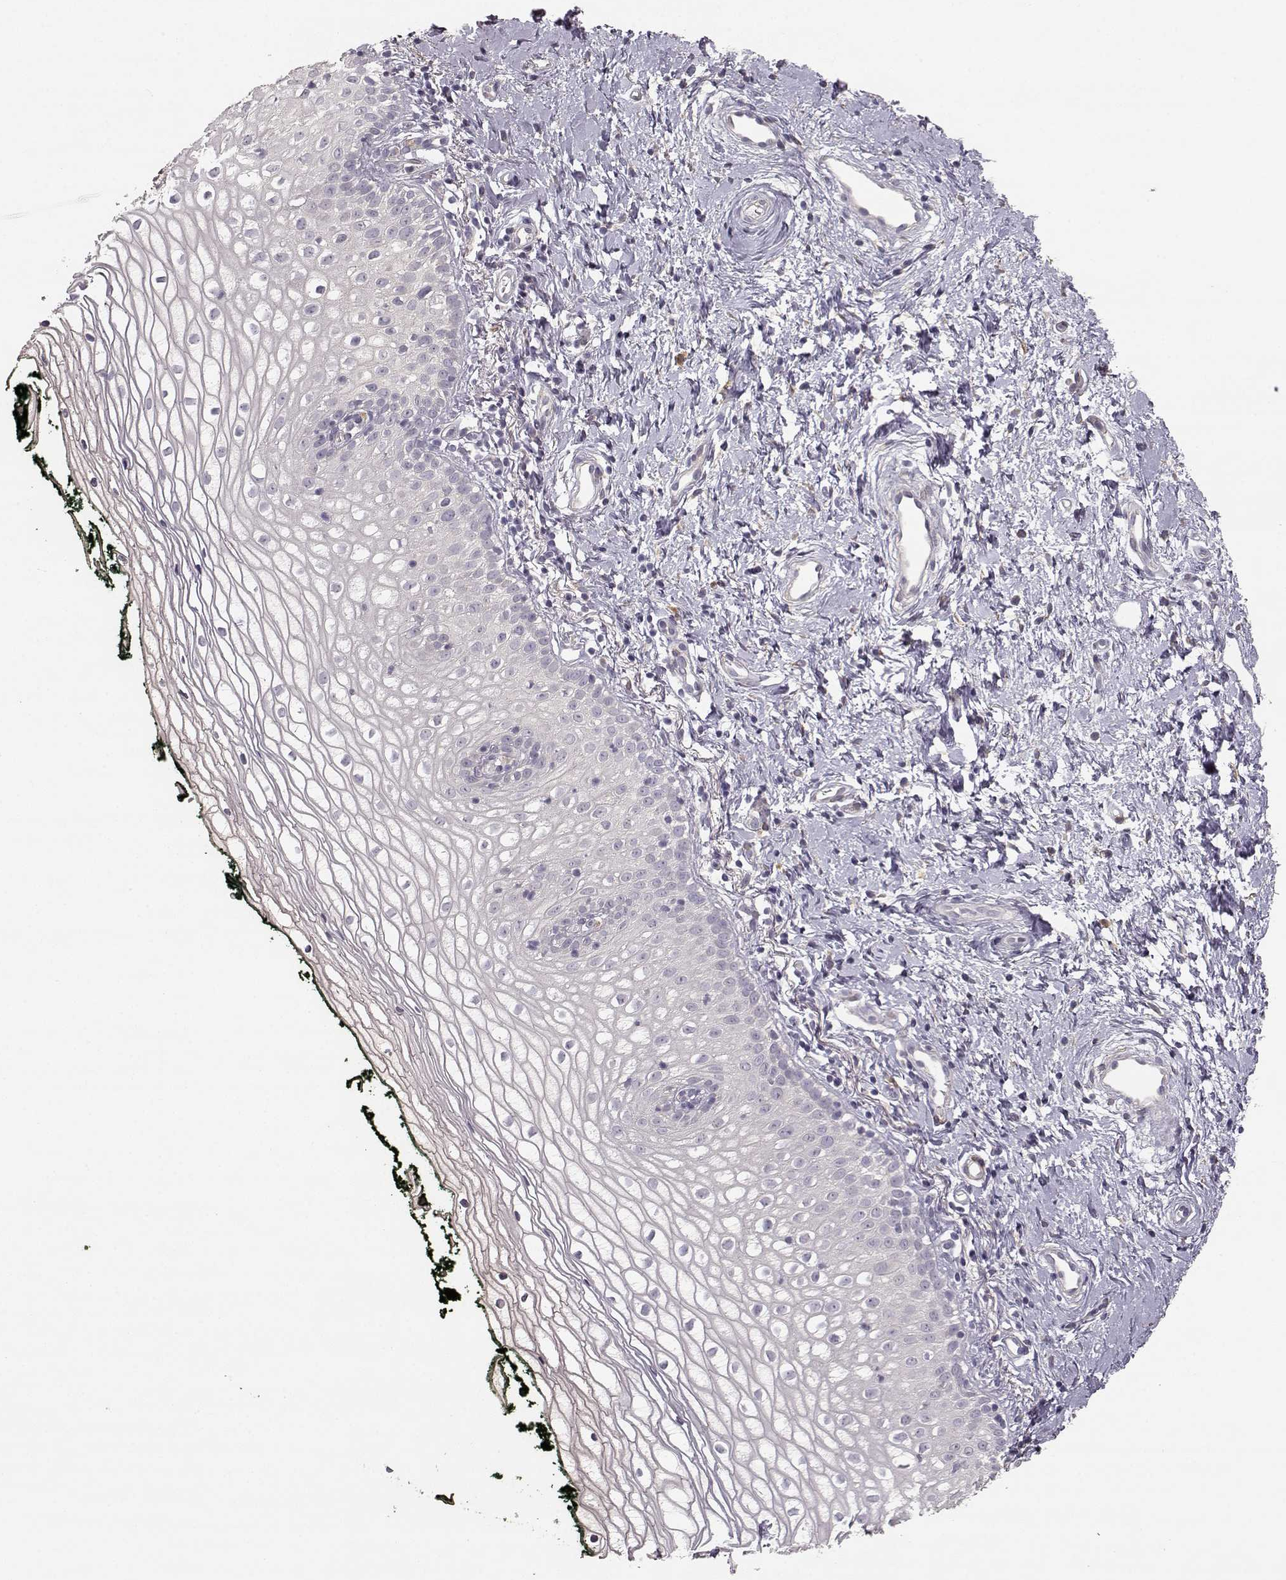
{"staining": {"intensity": "negative", "quantity": "none", "location": "none"}, "tissue": "vagina", "cell_type": "Squamous epithelial cells", "image_type": "normal", "snomed": [{"axis": "morphology", "description": "Normal tissue, NOS"}, {"axis": "topography", "description": "Vagina"}], "caption": "This is an immunohistochemistry histopathology image of unremarkable human vagina. There is no expression in squamous epithelial cells.", "gene": "GHR", "patient": {"sex": "female", "age": 47}}